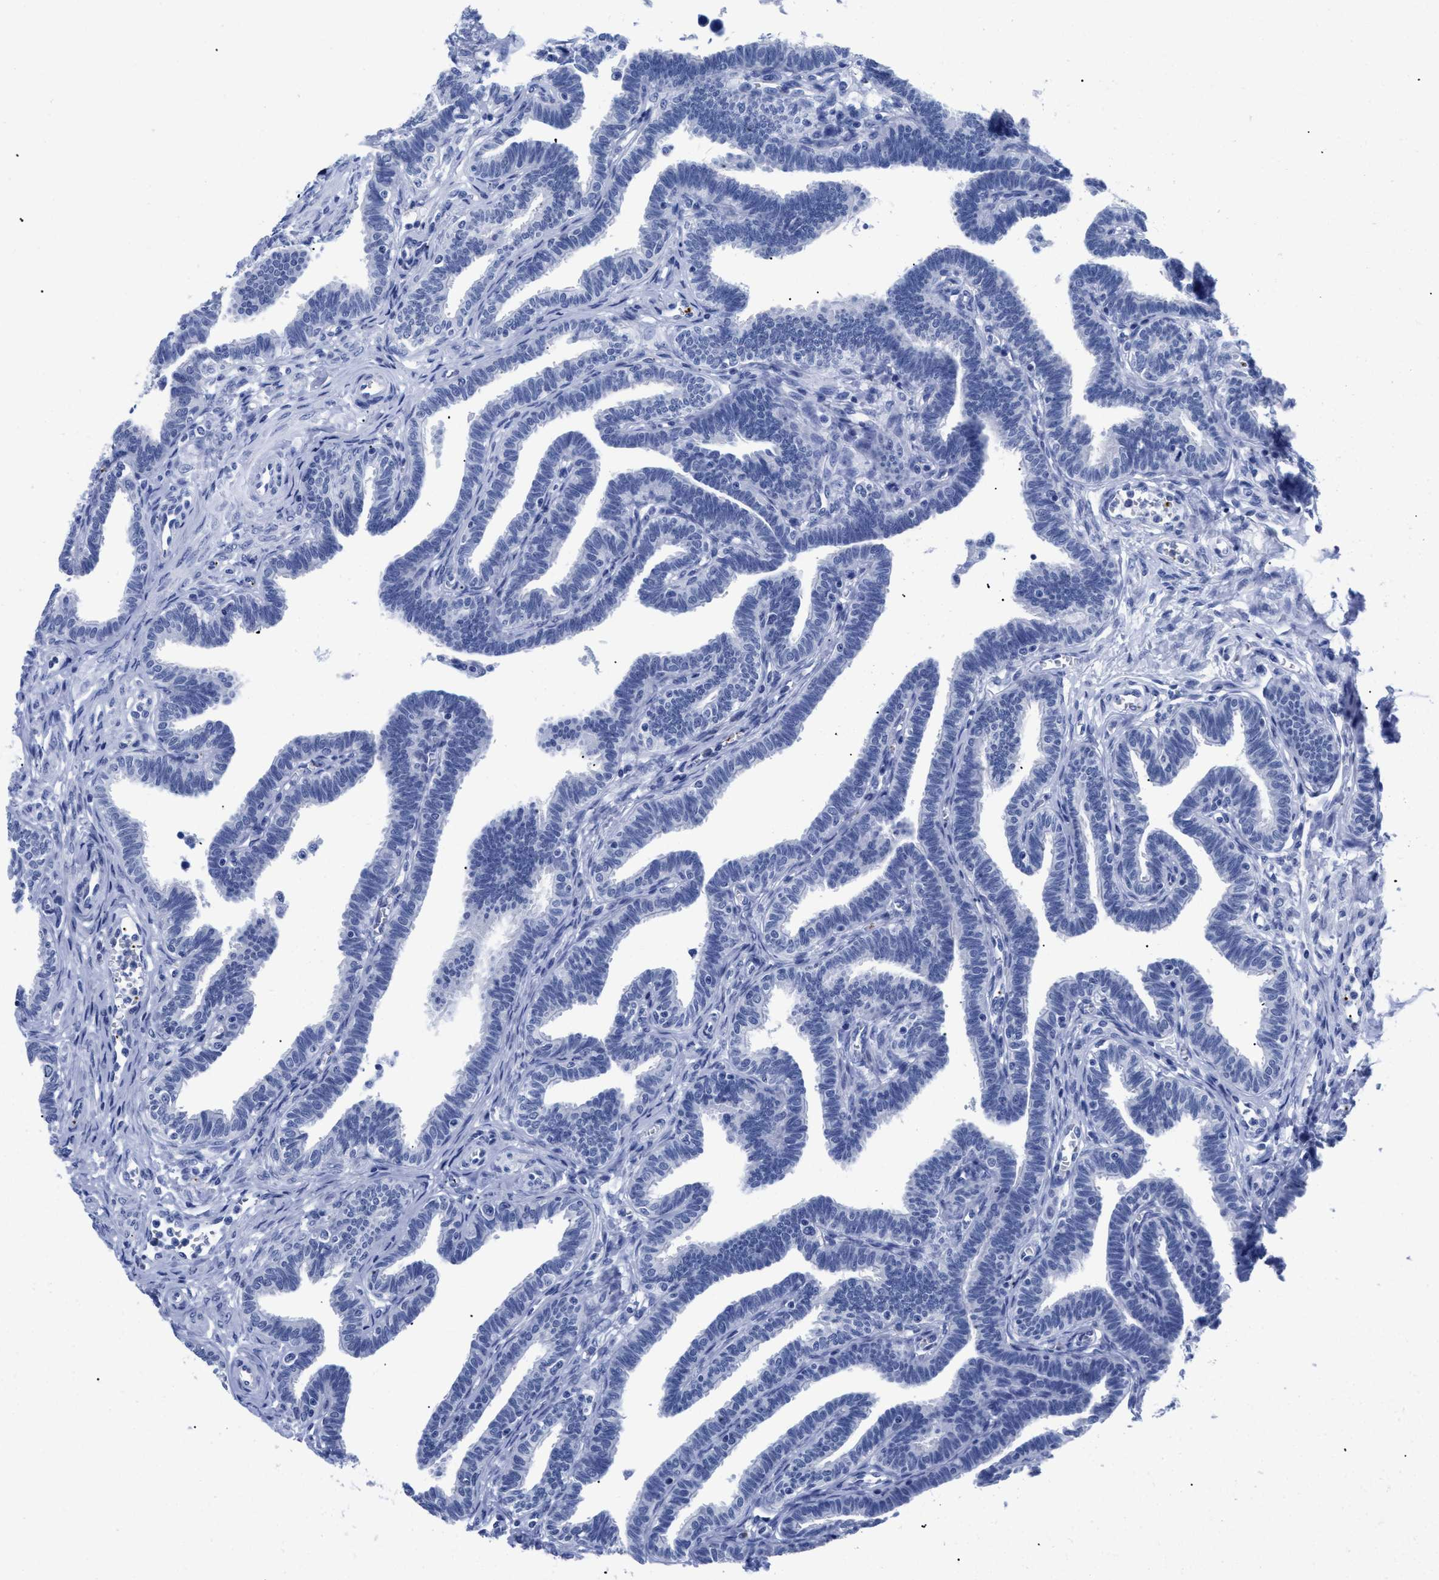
{"staining": {"intensity": "negative", "quantity": "none", "location": "none"}, "tissue": "fallopian tube", "cell_type": "Glandular cells", "image_type": "normal", "snomed": [{"axis": "morphology", "description": "Normal tissue, NOS"}, {"axis": "topography", "description": "Fallopian tube"}, {"axis": "topography", "description": "Ovary"}], "caption": "This micrograph is of normal fallopian tube stained with immunohistochemistry (IHC) to label a protein in brown with the nuclei are counter-stained blue. There is no expression in glandular cells. Brightfield microscopy of immunohistochemistry stained with DAB (brown) and hematoxylin (blue), captured at high magnification.", "gene": "TREML1", "patient": {"sex": "female", "age": 23}}